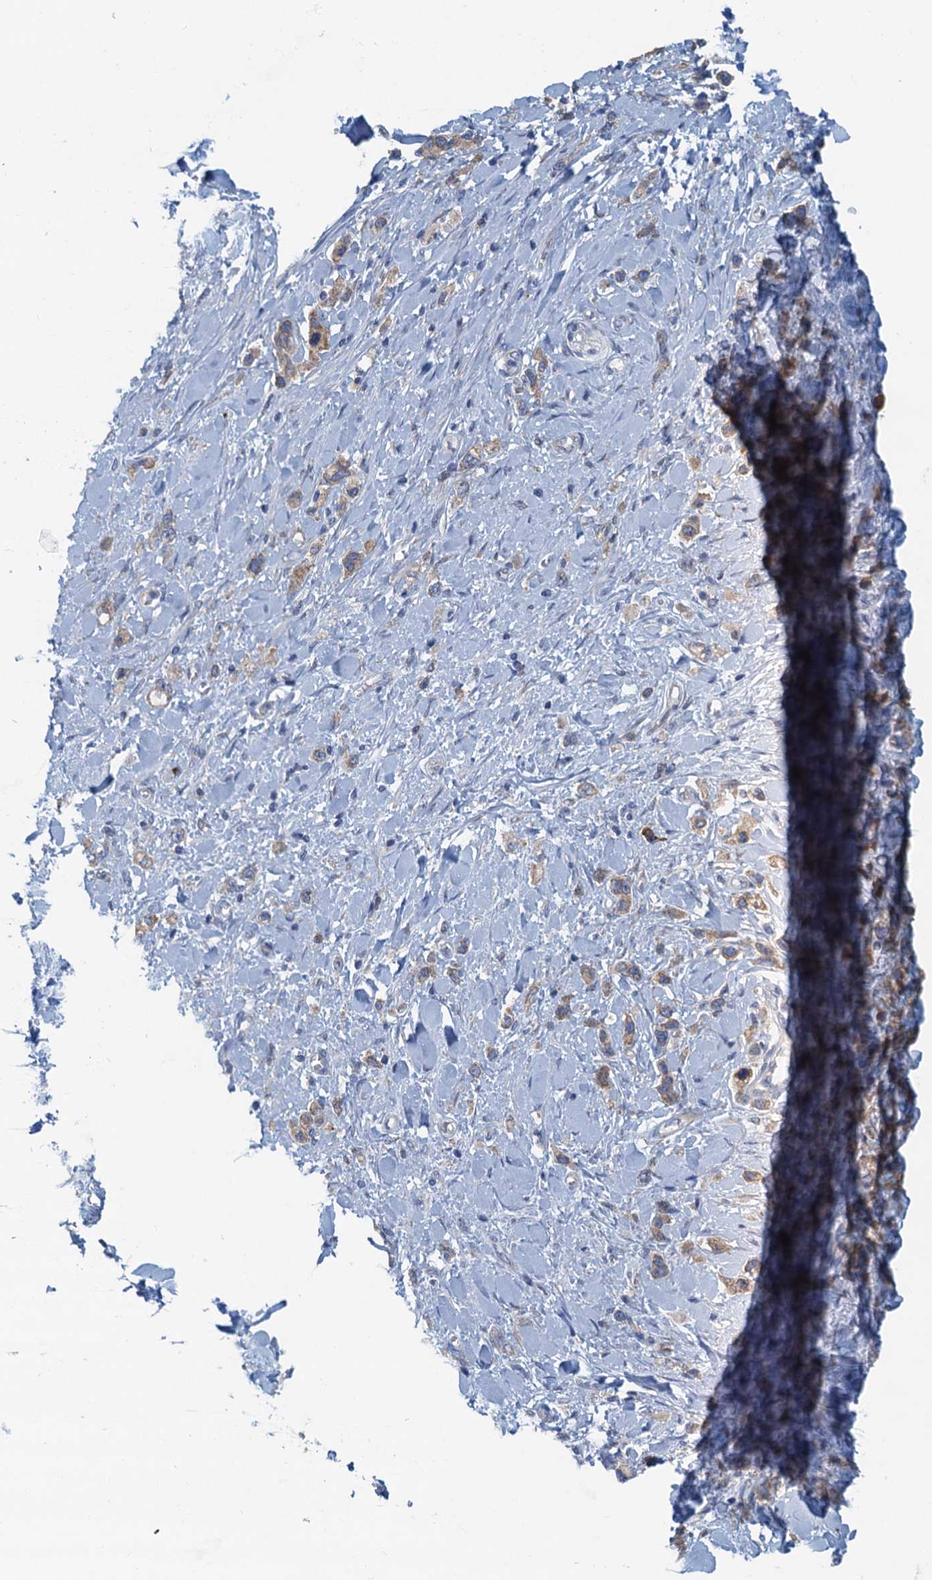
{"staining": {"intensity": "weak", "quantity": ">75%", "location": "cytoplasmic/membranous"}, "tissue": "stomach cancer", "cell_type": "Tumor cells", "image_type": "cancer", "snomed": [{"axis": "morphology", "description": "Normal tissue, NOS"}, {"axis": "morphology", "description": "Adenocarcinoma, NOS"}, {"axis": "topography", "description": "Stomach, upper"}, {"axis": "topography", "description": "Stomach"}], "caption": "Adenocarcinoma (stomach) stained with a brown dye reveals weak cytoplasmic/membranous positive positivity in approximately >75% of tumor cells.", "gene": "MYDGF", "patient": {"sex": "female", "age": 65}}